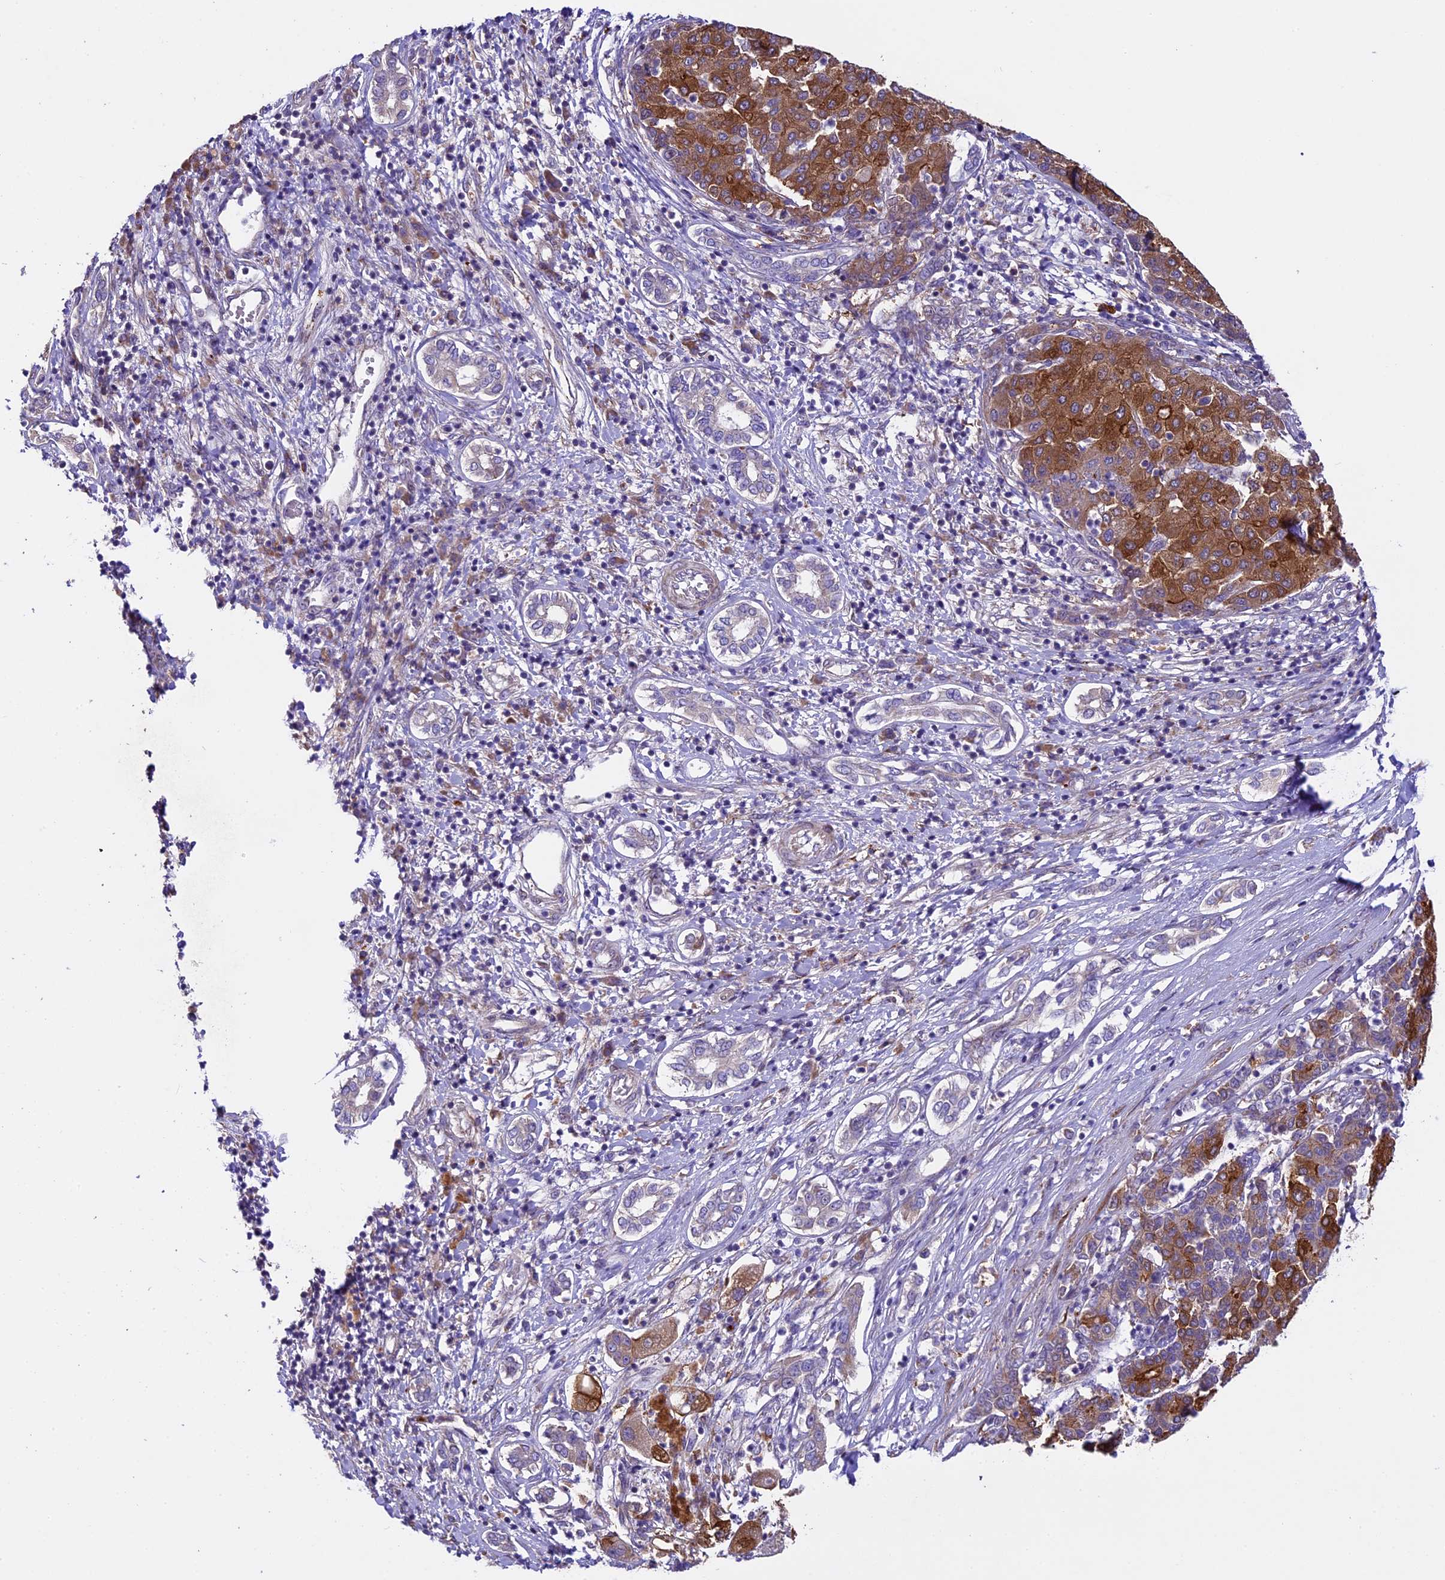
{"staining": {"intensity": "moderate", "quantity": ">75%", "location": "cytoplasmic/membranous"}, "tissue": "liver cancer", "cell_type": "Tumor cells", "image_type": "cancer", "snomed": [{"axis": "morphology", "description": "Carcinoma, Hepatocellular, NOS"}, {"axis": "topography", "description": "Liver"}], "caption": "Hepatocellular carcinoma (liver) stained with a protein marker reveals moderate staining in tumor cells.", "gene": "SPIRE1", "patient": {"sex": "male", "age": 65}}